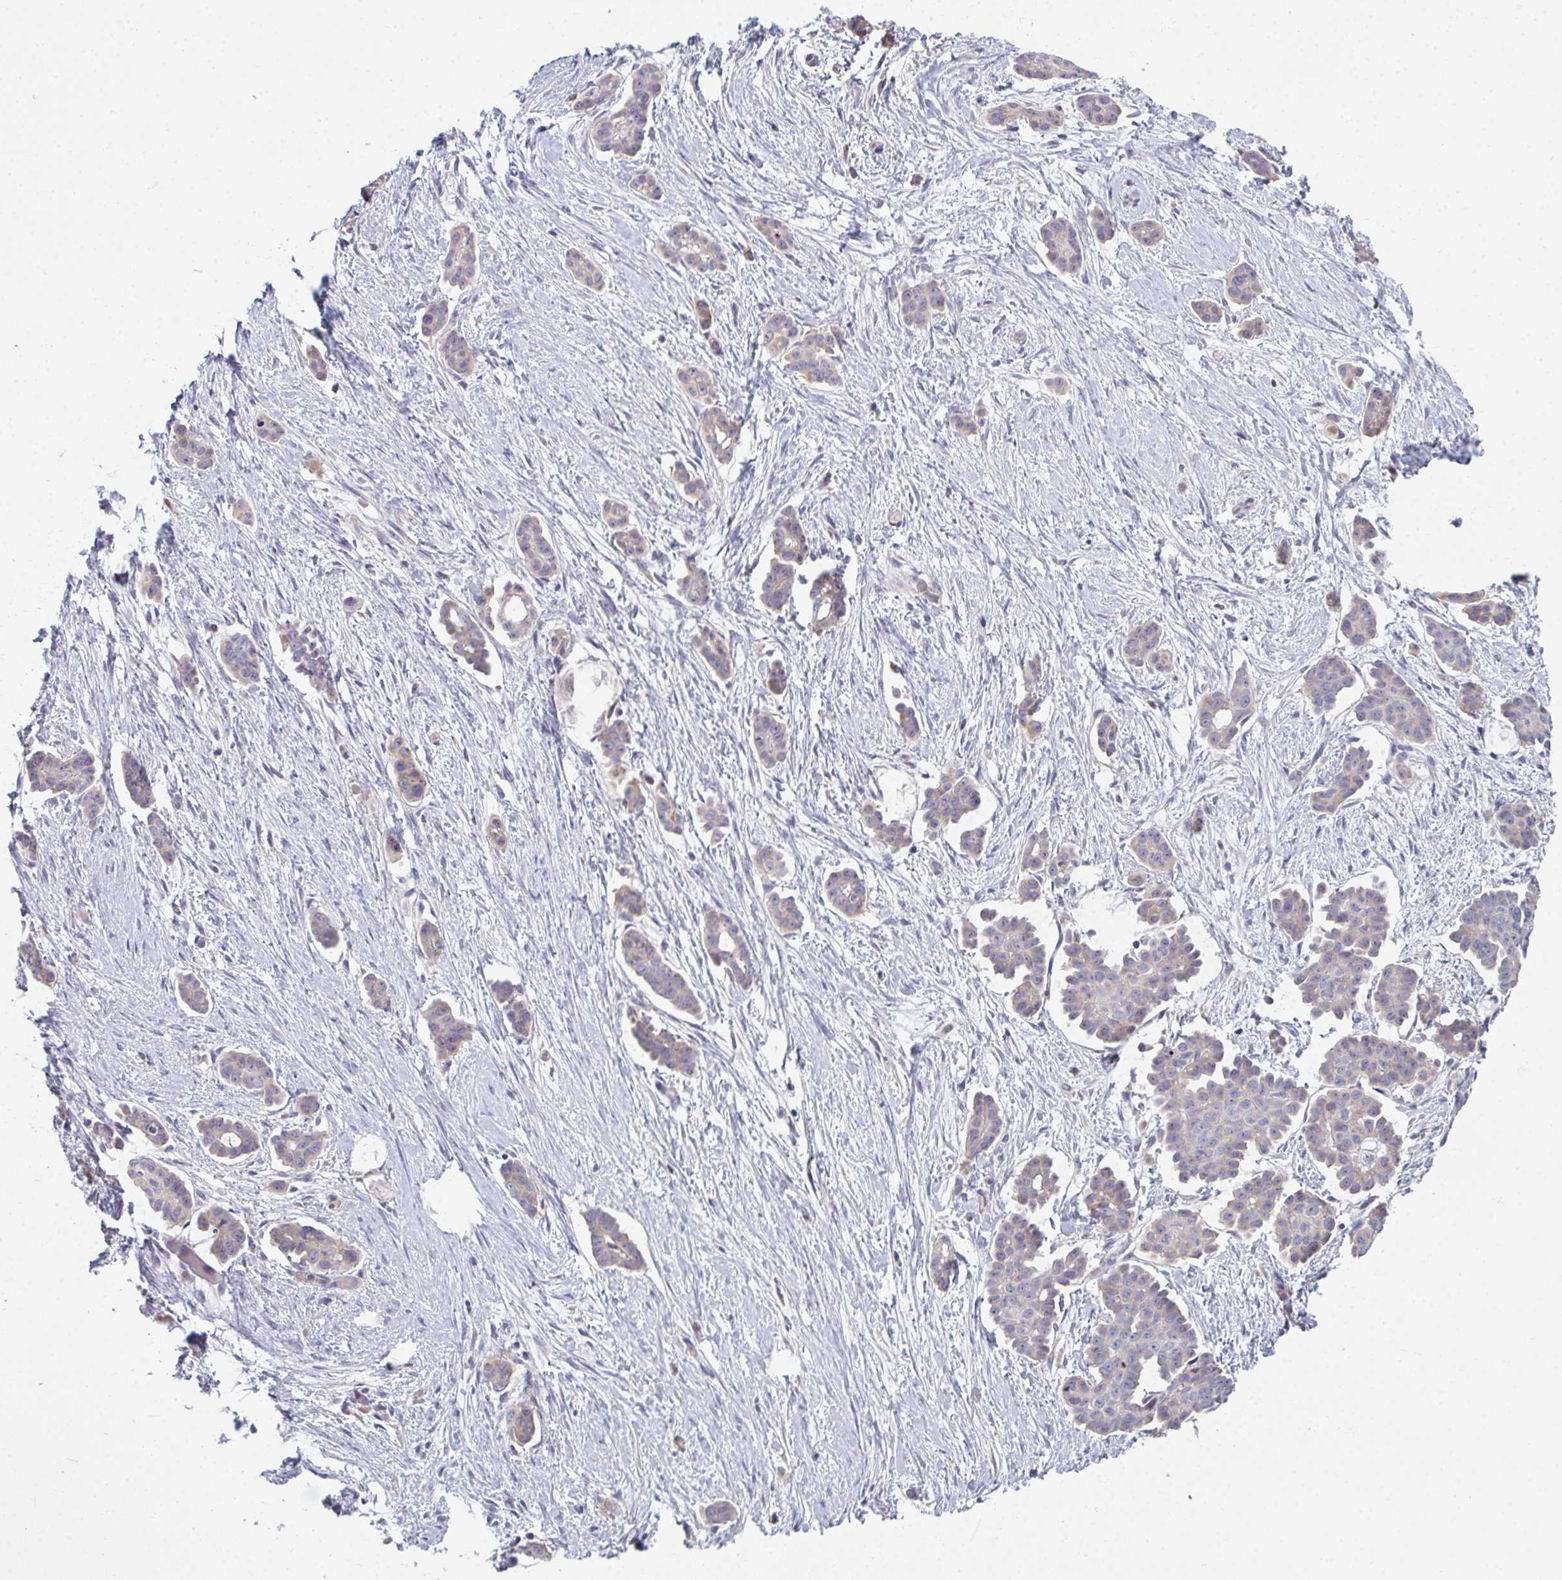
{"staining": {"intensity": "weak", "quantity": "25%-75%", "location": "cytoplasmic/membranous"}, "tissue": "ovarian cancer", "cell_type": "Tumor cells", "image_type": "cancer", "snomed": [{"axis": "morphology", "description": "Cystadenocarcinoma, serous, NOS"}, {"axis": "topography", "description": "Ovary"}], "caption": "Brown immunohistochemical staining in ovarian cancer (serous cystadenocarcinoma) exhibits weak cytoplasmic/membranous expression in about 25%-75% of tumor cells.", "gene": "RIOK1", "patient": {"sex": "female", "age": 50}}